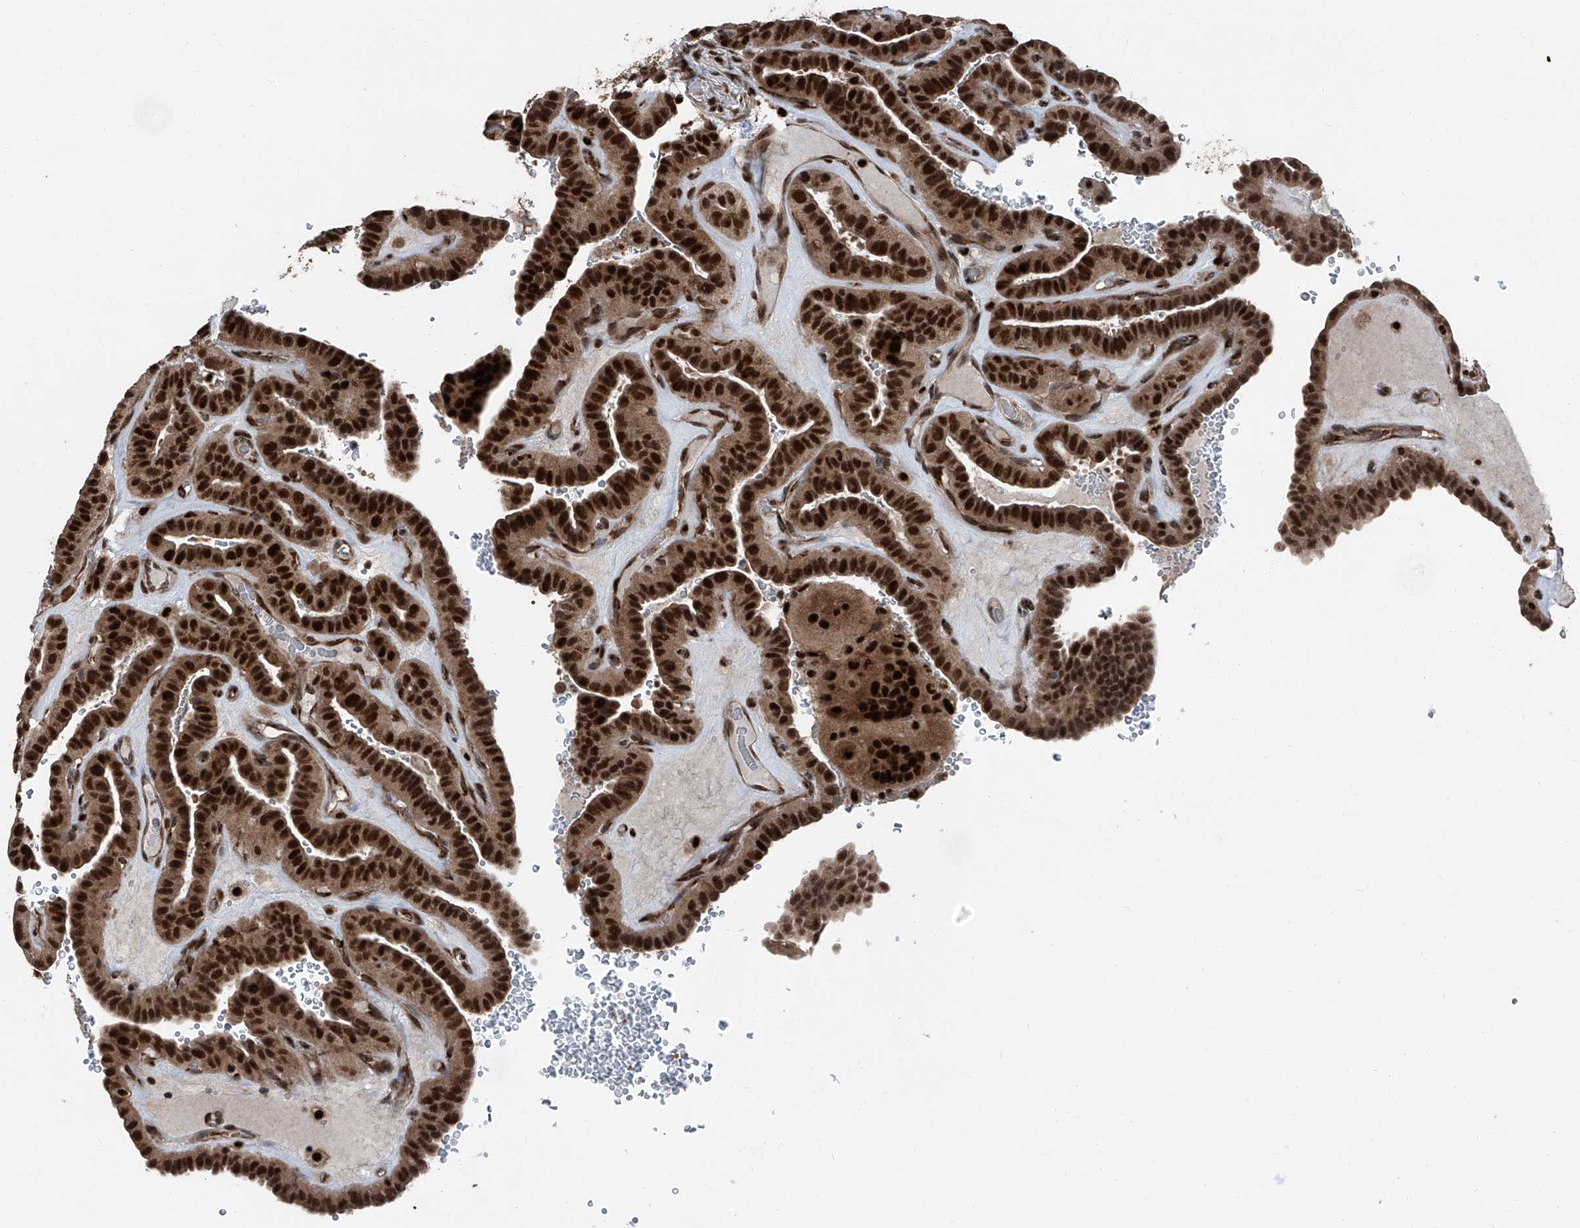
{"staining": {"intensity": "strong", "quantity": ">75%", "location": "nuclear"}, "tissue": "thyroid cancer", "cell_type": "Tumor cells", "image_type": "cancer", "snomed": [{"axis": "morphology", "description": "Papillary adenocarcinoma, NOS"}, {"axis": "topography", "description": "Thyroid gland"}], "caption": "The photomicrograph shows a brown stain indicating the presence of a protein in the nuclear of tumor cells in papillary adenocarcinoma (thyroid).", "gene": "FKBP5", "patient": {"sex": "male", "age": 77}}